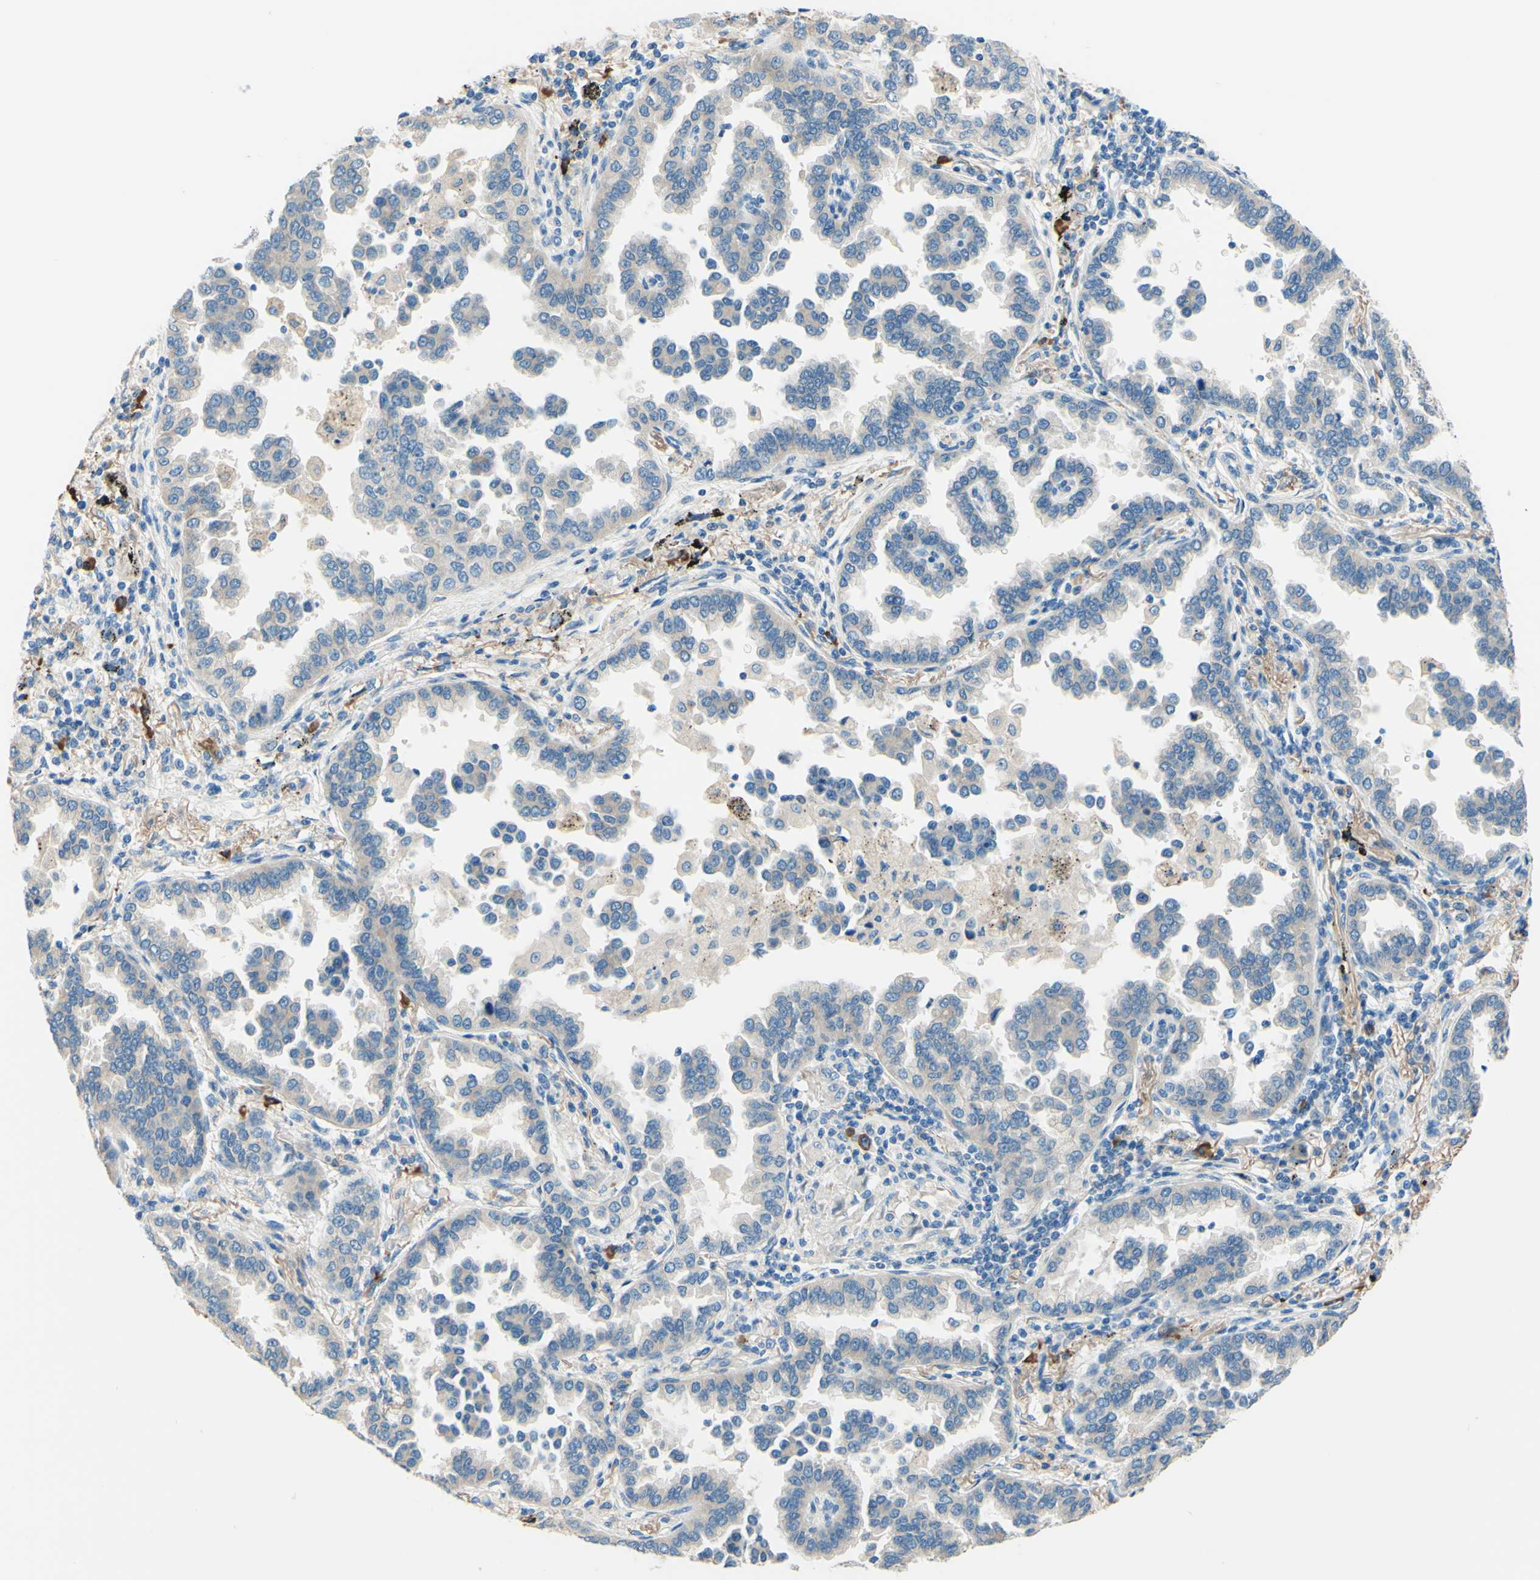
{"staining": {"intensity": "negative", "quantity": "none", "location": "none"}, "tissue": "lung cancer", "cell_type": "Tumor cells", "image_type": "cancer", "snomed": [{"axis": "morphology", "description": "Normal tissue, NOS"}, {"axis": "morphology", "description": "Adenocarcinoma, NOS"}, {"axis": "topography", "description": "Lung"}], "caption": "Protein analysis of adenocarcinoma (lung) shows no significant positivity in tumor cells.", "gene": "PASD1", "patient": {"sex": "male", "age": 59}}